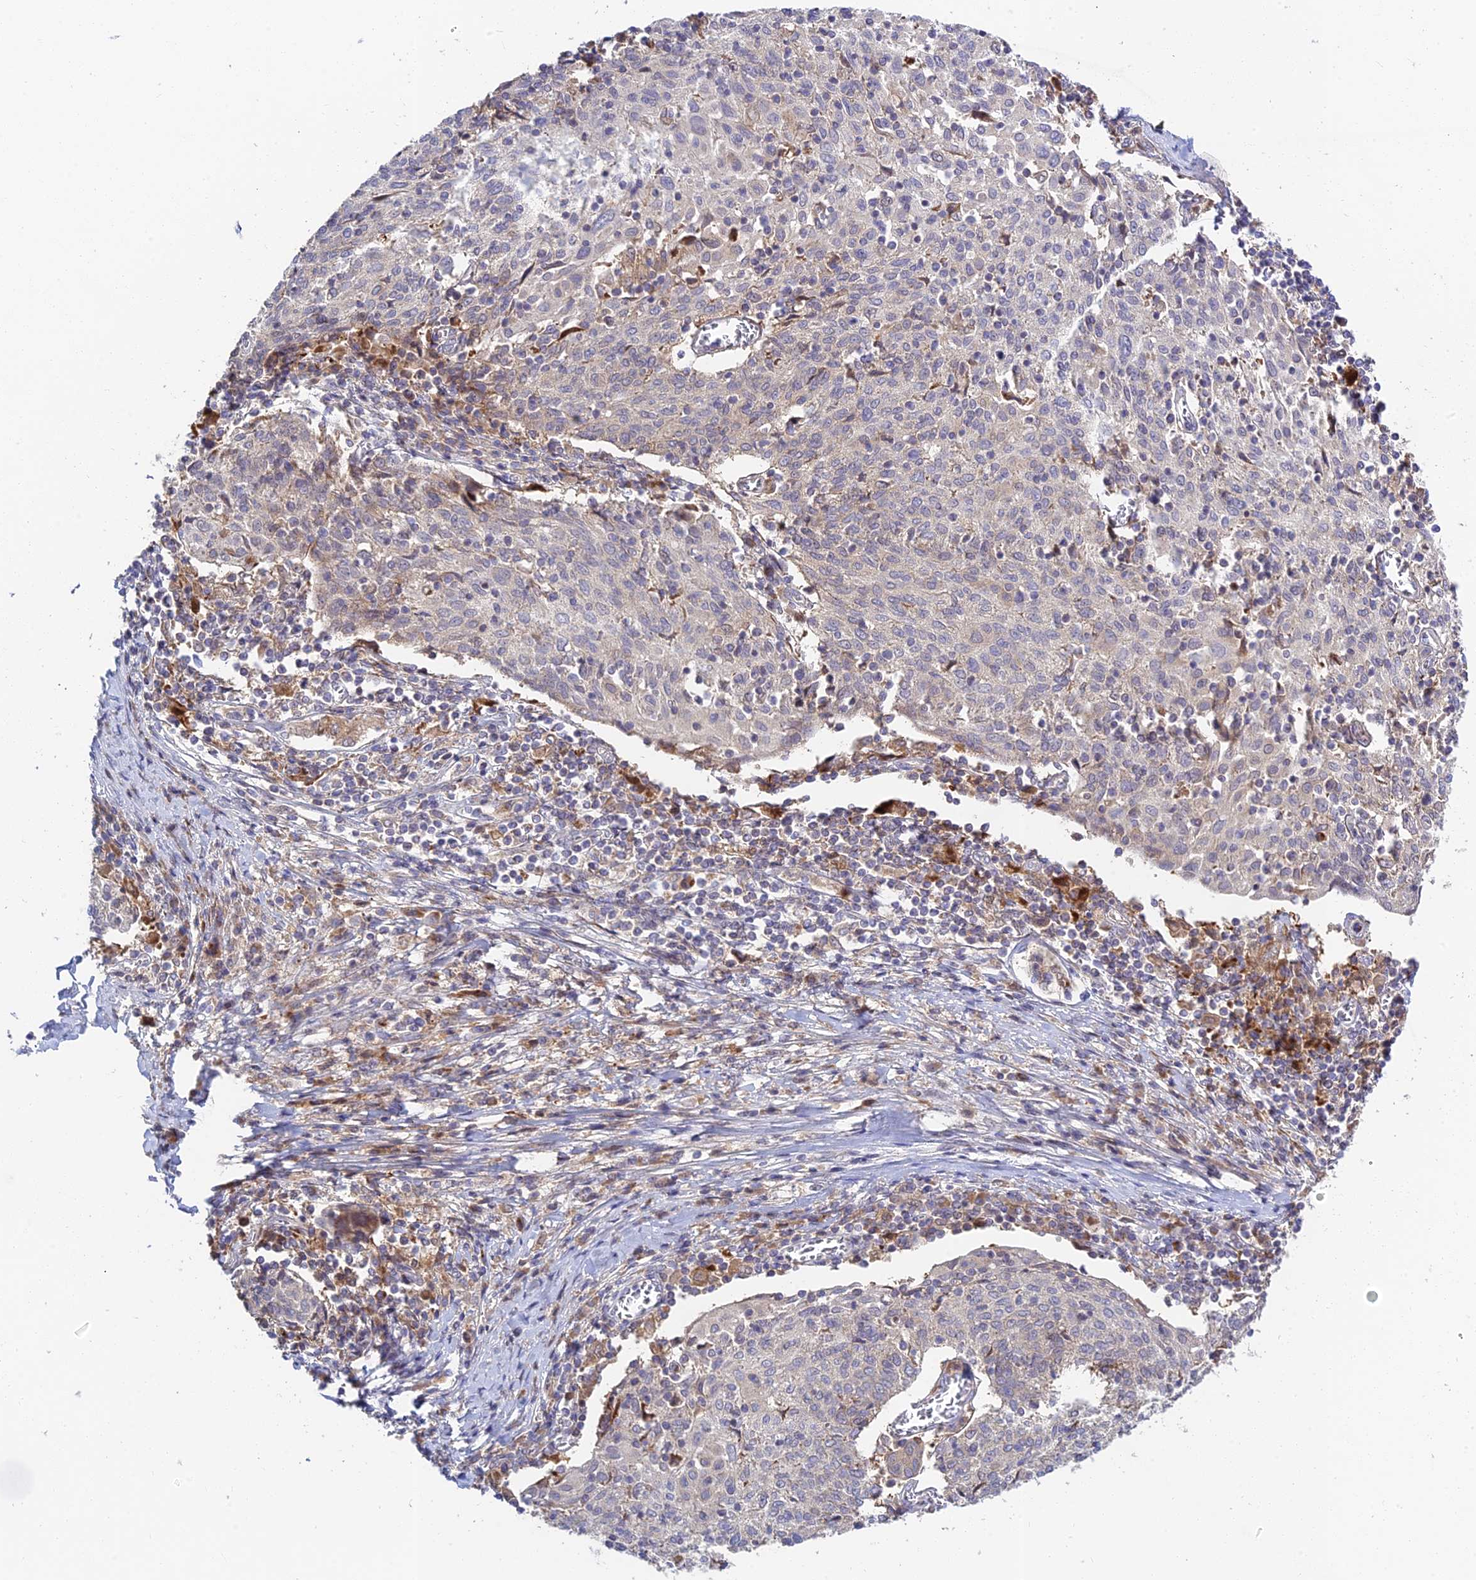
{"staining": {"intensity": "negative", "quantity": "none", "location": "none"}, "tissue": "cervical cancer", "cell_type": "Tumor cells", "image_type": "cancer", "snomed": [{"axis": "morphology", "description": "Squamous cell carcinoma, NOS"}, {"axis": "topography", "description": "Cervix"}], "caption": "Tumor cells are negative for brown protein staining in squamous cell carcinoma (cervical).", "gene": "FUOM", "patient": {"sex": "female", "age": 52}}